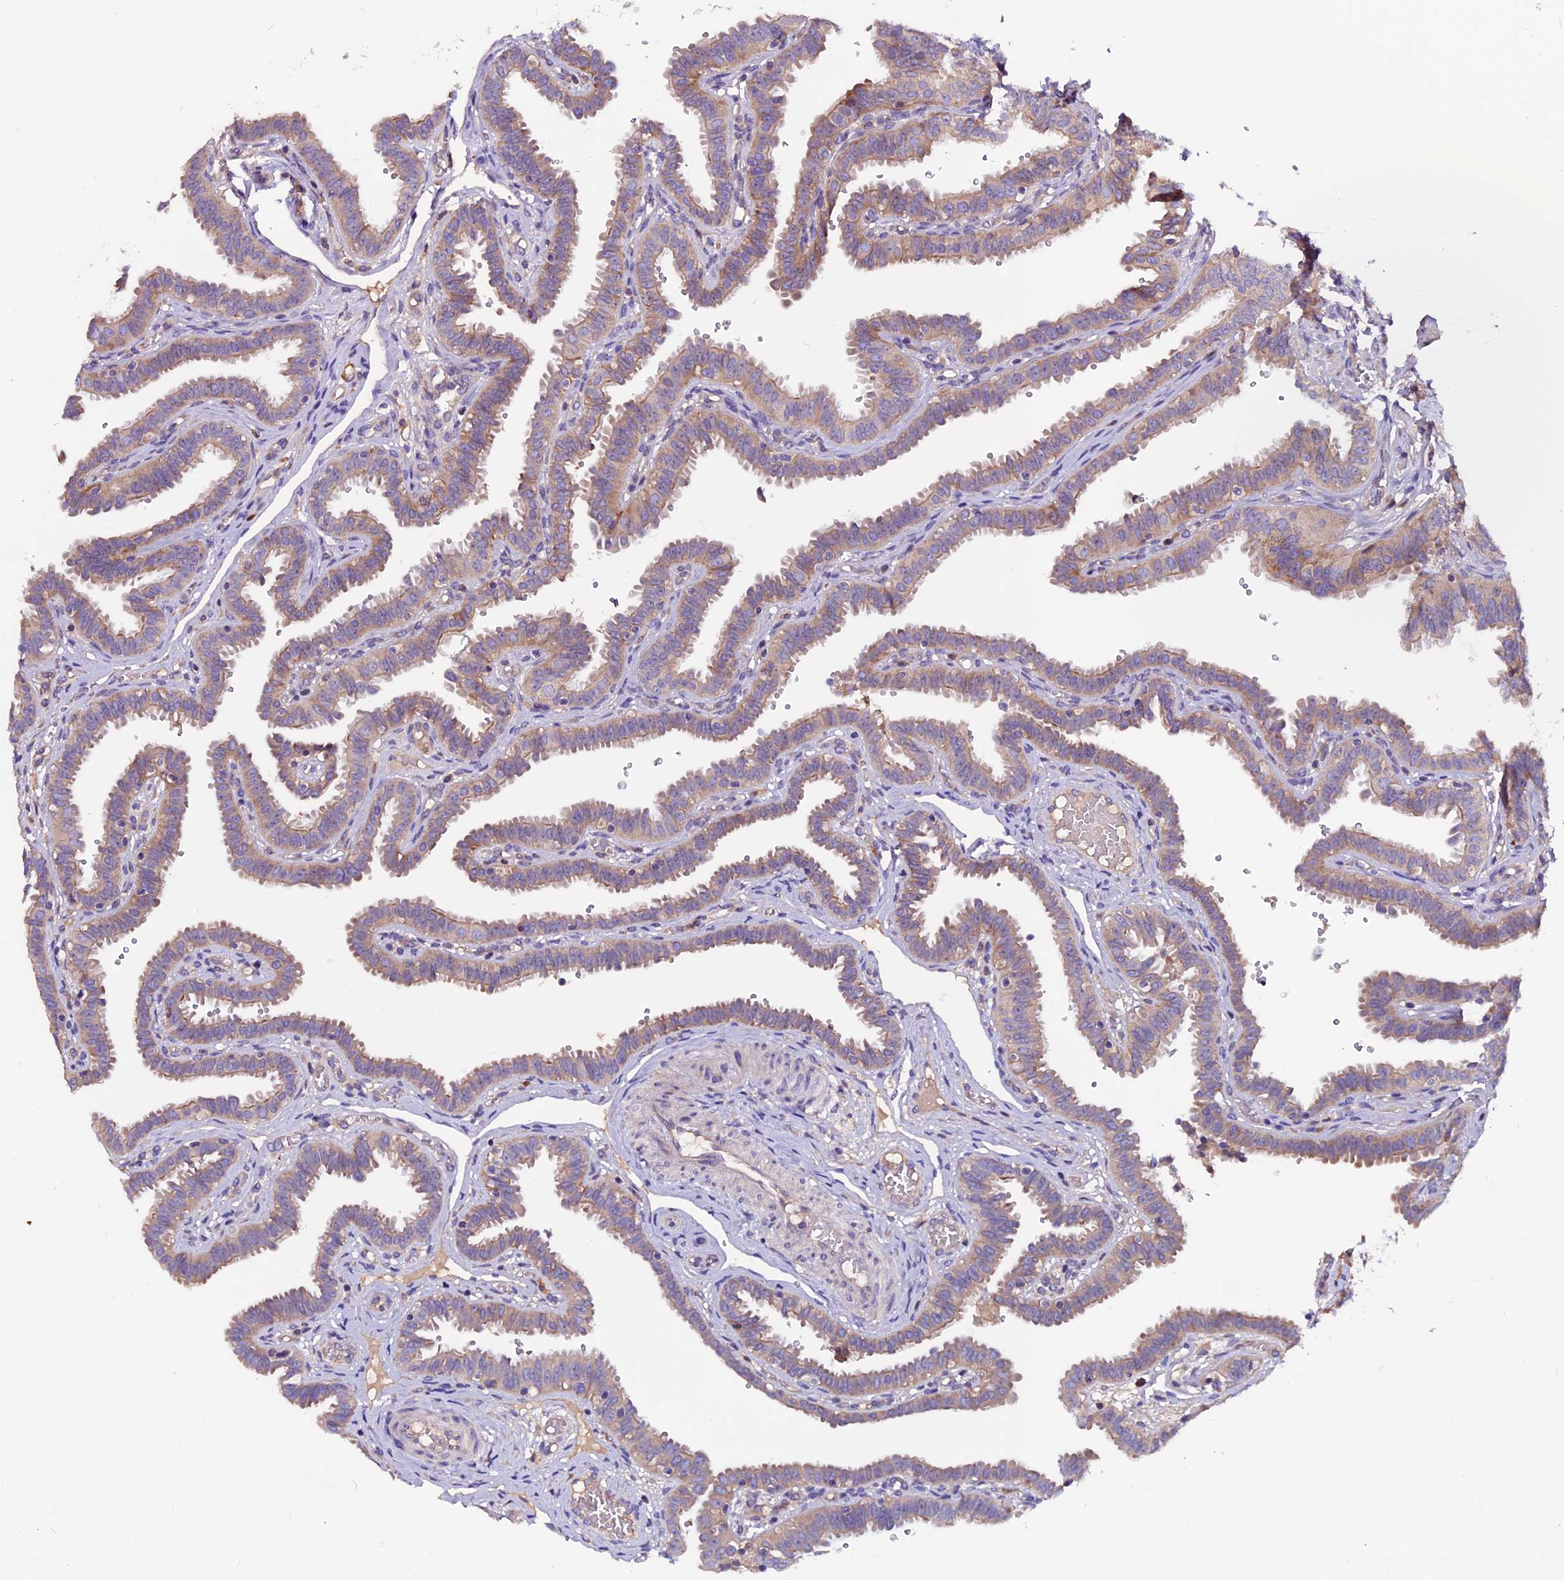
{"staining": {"intensity": "moderate", "quantity": "25%-75%", "location": "cytoplasmic/membranous"}, "tissue": "fallopian tube", "cell_type": "Glandular cells", "image_type": "normal", "snomed": [{"axis": "morphology", "description": "Normal tissue, NOS"}, {"axis": "topography", "description": "Fallopian tube"}], "caption": "High-power microscopy captured an IHC photomicrograph of normal fallopian tube, revealing moderate cytoplasmic/membranous positivity in about 25%-75% of glandular cells. The staining is performed using DAB (3,3'-diaminobenzidine) brown chromogen to label protein expression. The nuclei are counter-stained blue using hematoxylin.", "gene": "ZNF598", "patient": {"sex": "female", "age": 37}}